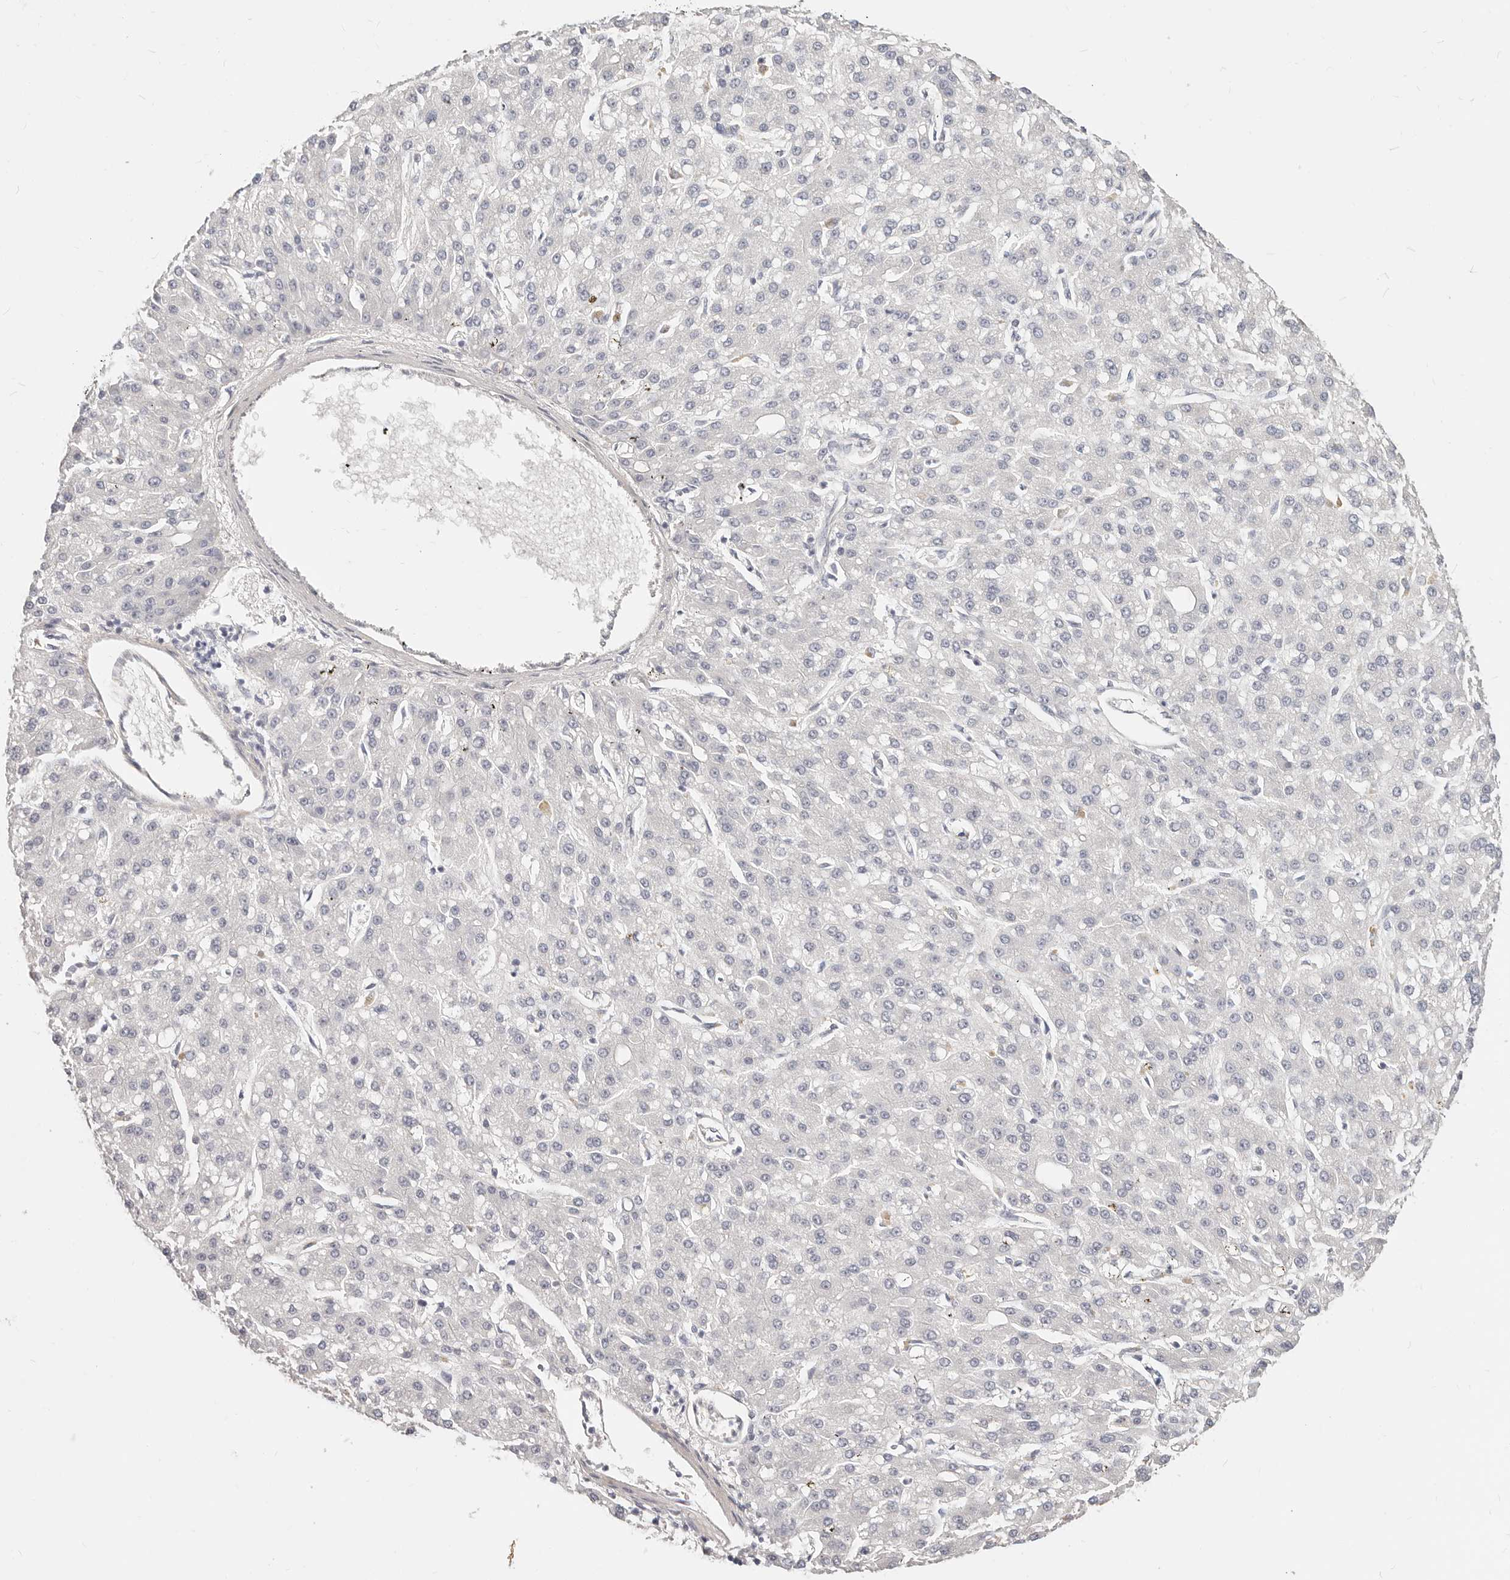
{"staining": {"intensity": "negative", "quantity": "none", "location": "none"}, "tissue": "liver cancer", "cell_type": "Tumor cells", "image_type": "cancer", "snomed": [{"axis": "morphology", "description": "Carcinoma, Hepatocellular, NOS"}, {"axis": "topography", "description": "Liver"}], "caption": "DAB (3,3'-diaminobenzidine) immunohistochemical staining of human hepatocellular carcinoma (liver) displays no significant staining in tumor cells. (Brightfield microscopy of DAB (3,3'-diaminobenzidine) IHC at high magnification).", "gene": "ZRANB1", "patient": {"sex": "male", "age": 67}}